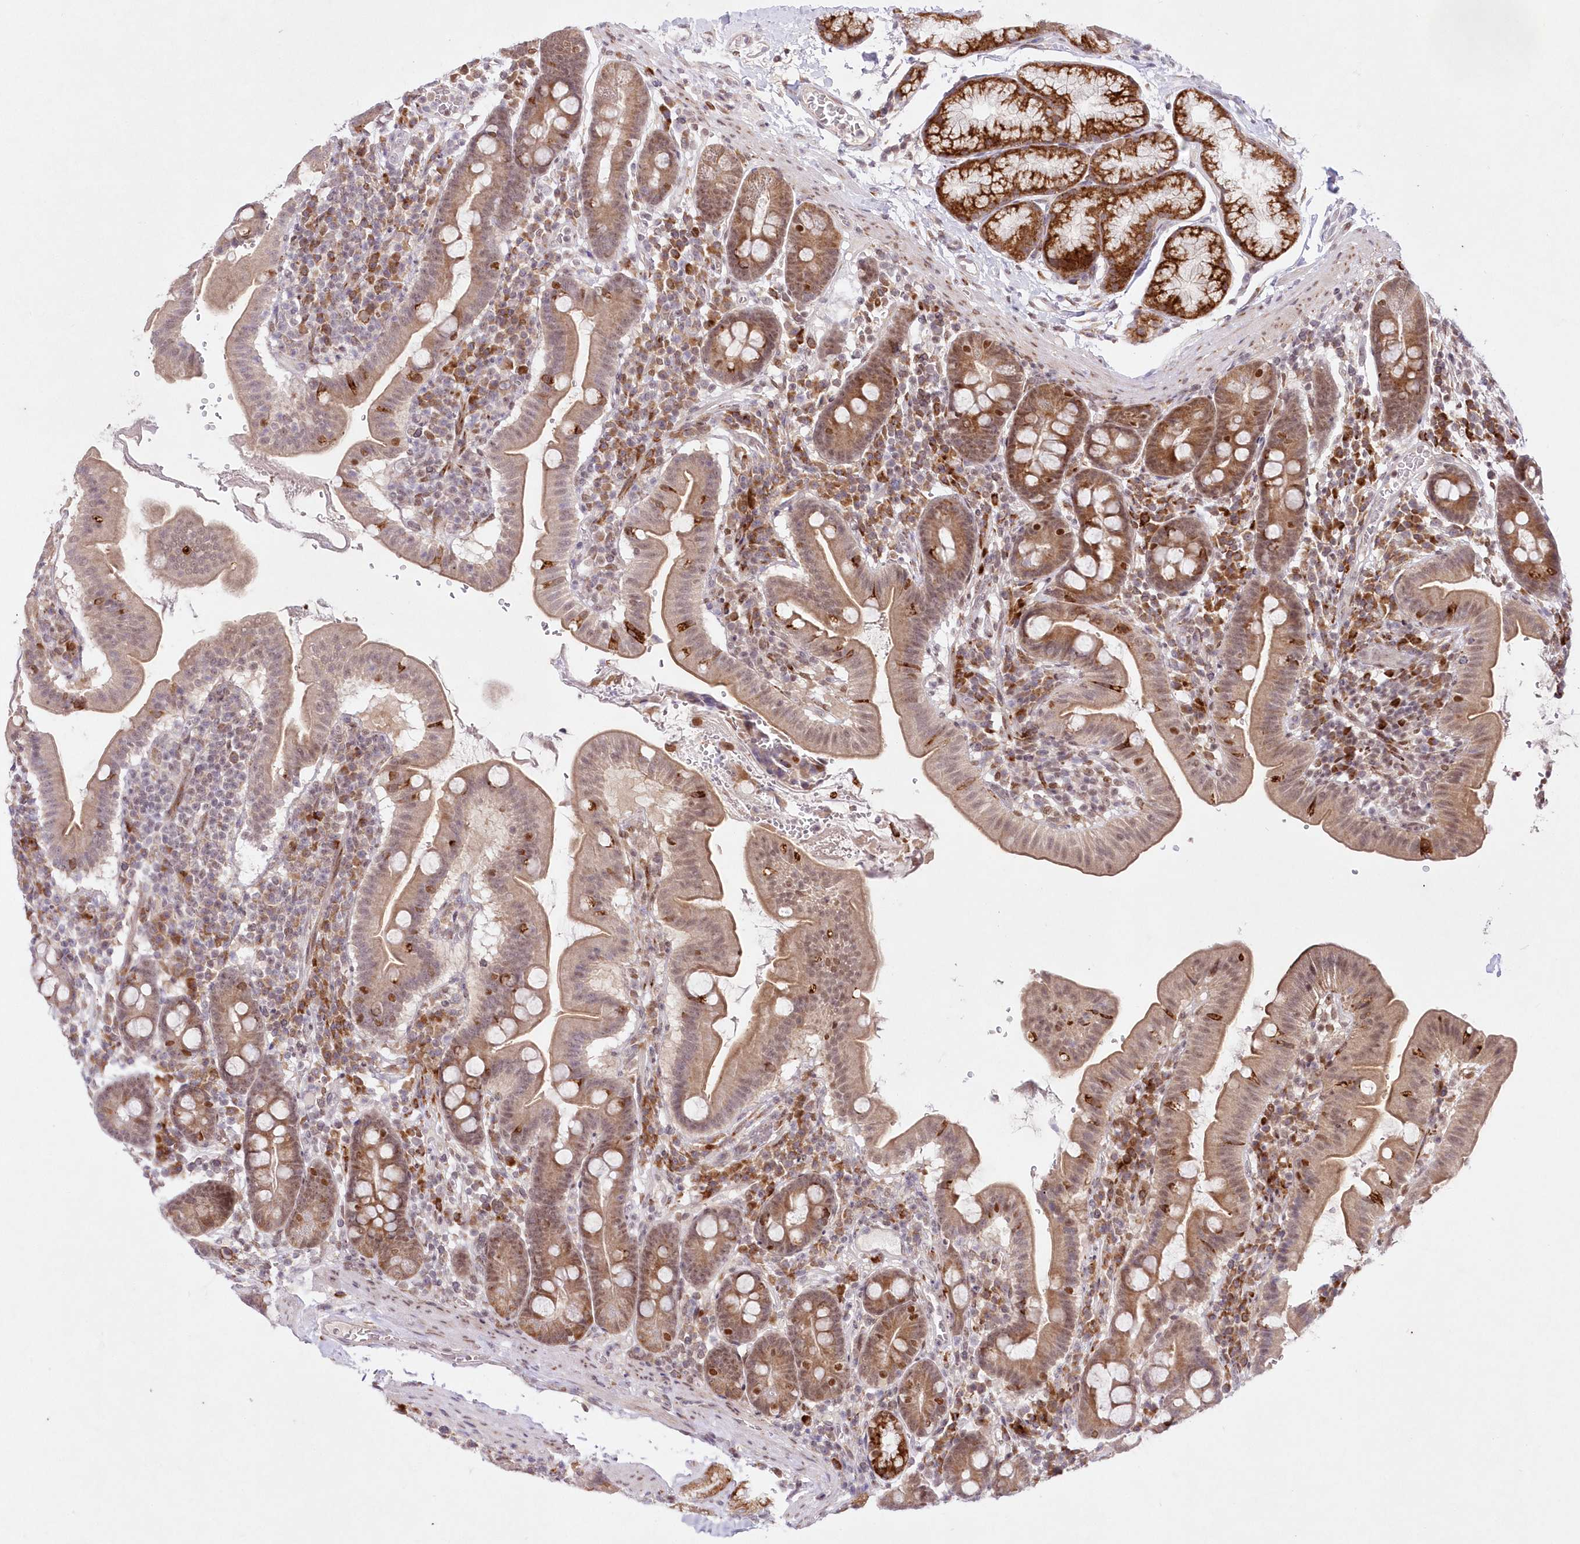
{"staining": {"intensity": "moderate", "quantity": "25%-75%", "location": "cytoplasmic/membranous,nuclear"}, "tissue": "duodenum", "cell_type": "Glandular cells", "image_type": "normal", "snomed": [{"axis": "morphology", "description": "Normal tissue, NOS"}, {"axis": "morphology", "description": "Adenocarcinoma, NOS"}, {"axis": "topography", "description": "Pancreas"}, {"axis": "topography", "description": "Duodenum"}], "caption": "Immunohistochemical staining of unremarkable duodenum shows medium levels of moderate cytoplasmic/membranous,nuclear positivity in about 25%-75% of glandular cells. (Stains: DAB (3,3'-diaminobenzidine) in brown, nuclei in blue, Microscopy: brightfield microscopy at high magnification).", "gene": "LDB1", "patient": {"sex": "male", "age": 50}}